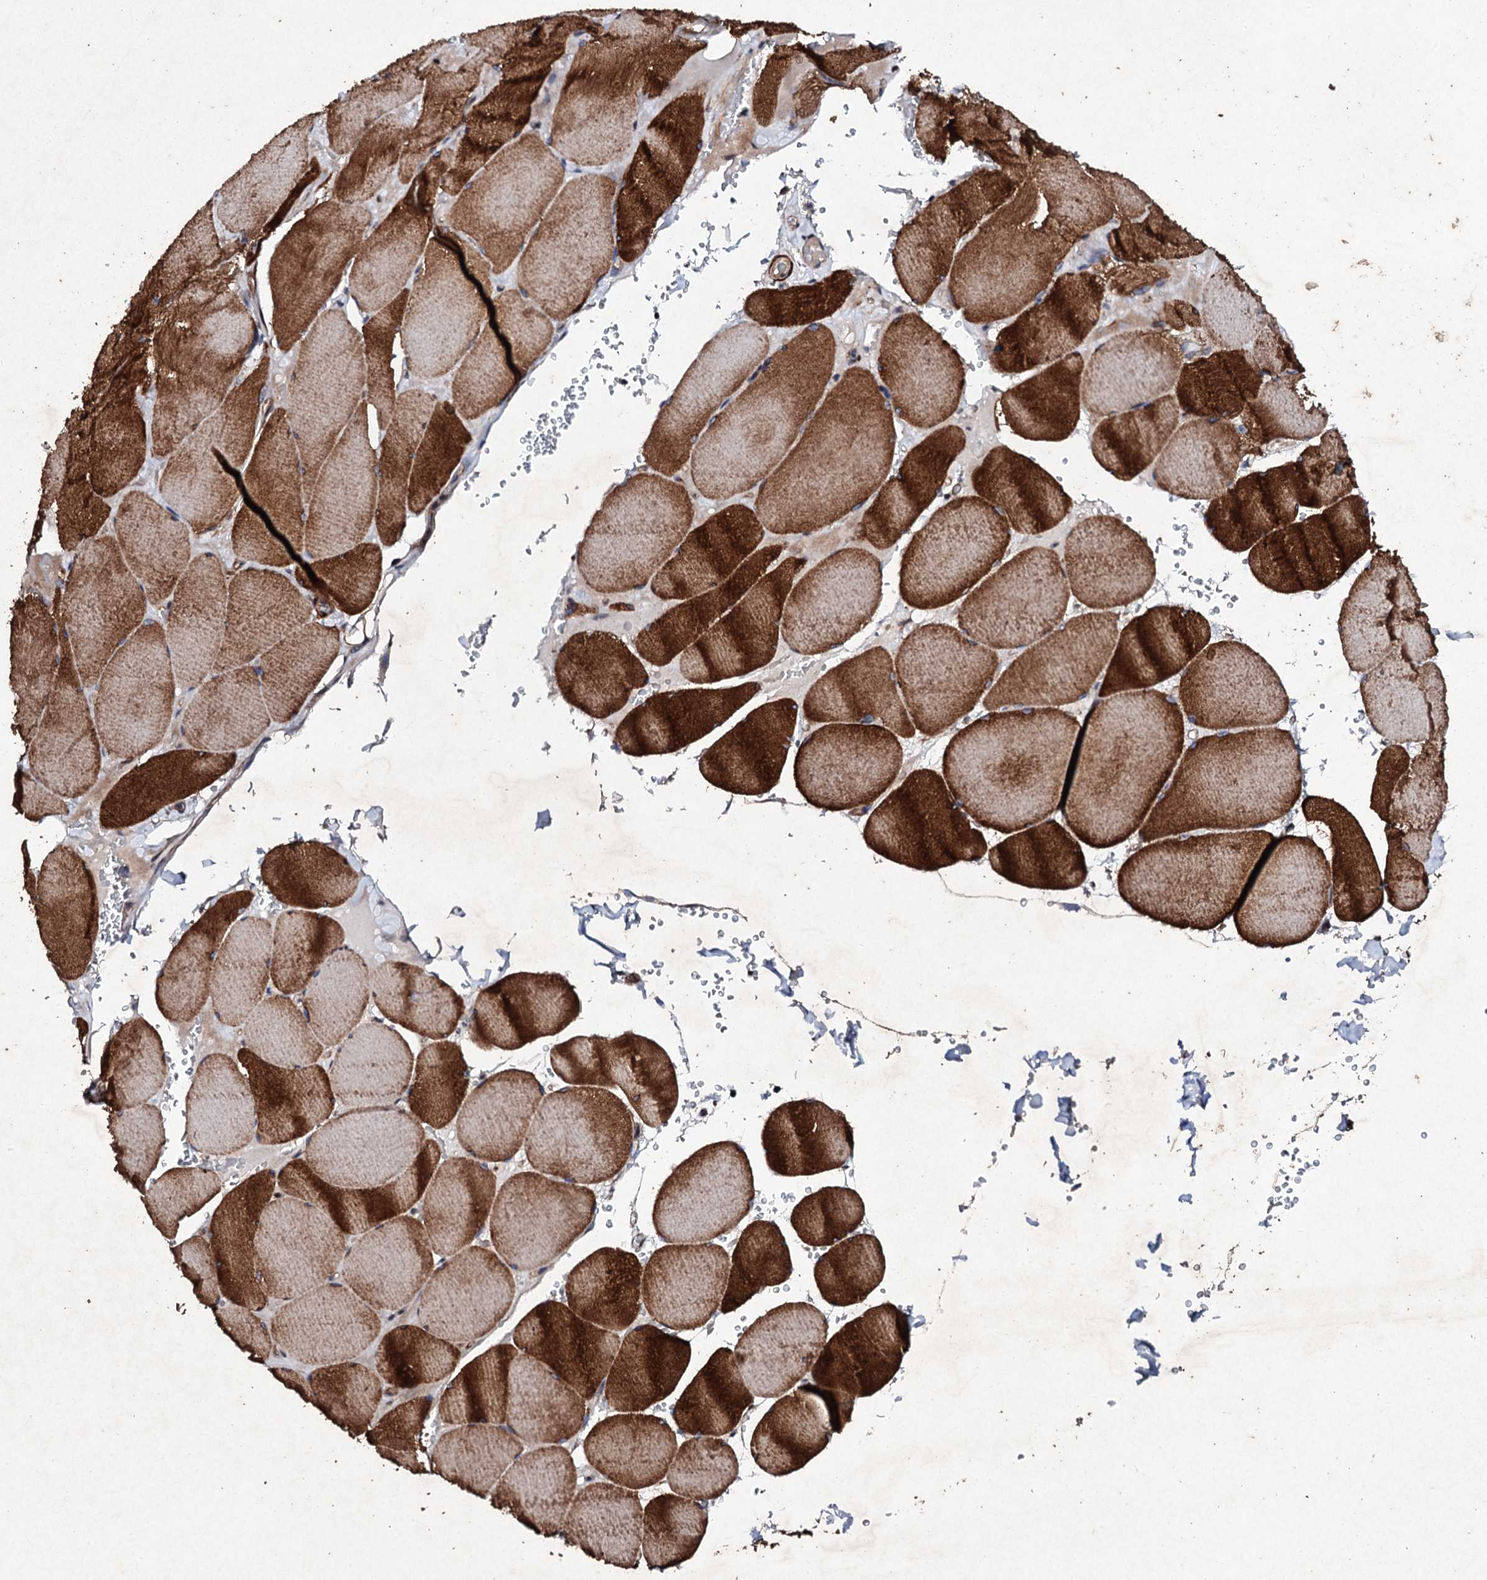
{"staining": {"intensity": "strong", "quantity": ">75%", "location": "cytoplasmic/membranous"}, "tissue": "skeletal muscle", "cell_type": "Myocytes", "image_type": "normal", "snomed": [{"axis": "morphology", "description": "Normal tissue, NOS"}, {"axis": "topography", "description": "Skeletal muscle"}, {"axis": "topography", "description": "Head-Neck"}], "caption": "Immunohistochemistry (IHC) micrograph of normal skeletal muscle: skeletal muscle stained using immunohistochemistry displays high levels of strong protein expression localized specifically in the cytoplasmic/membranous of myocytes, appearing as a cytoplasmic/membranous brown color.", "gene": "MOCOS", "patient": {"sex": "male", "age": 66}}